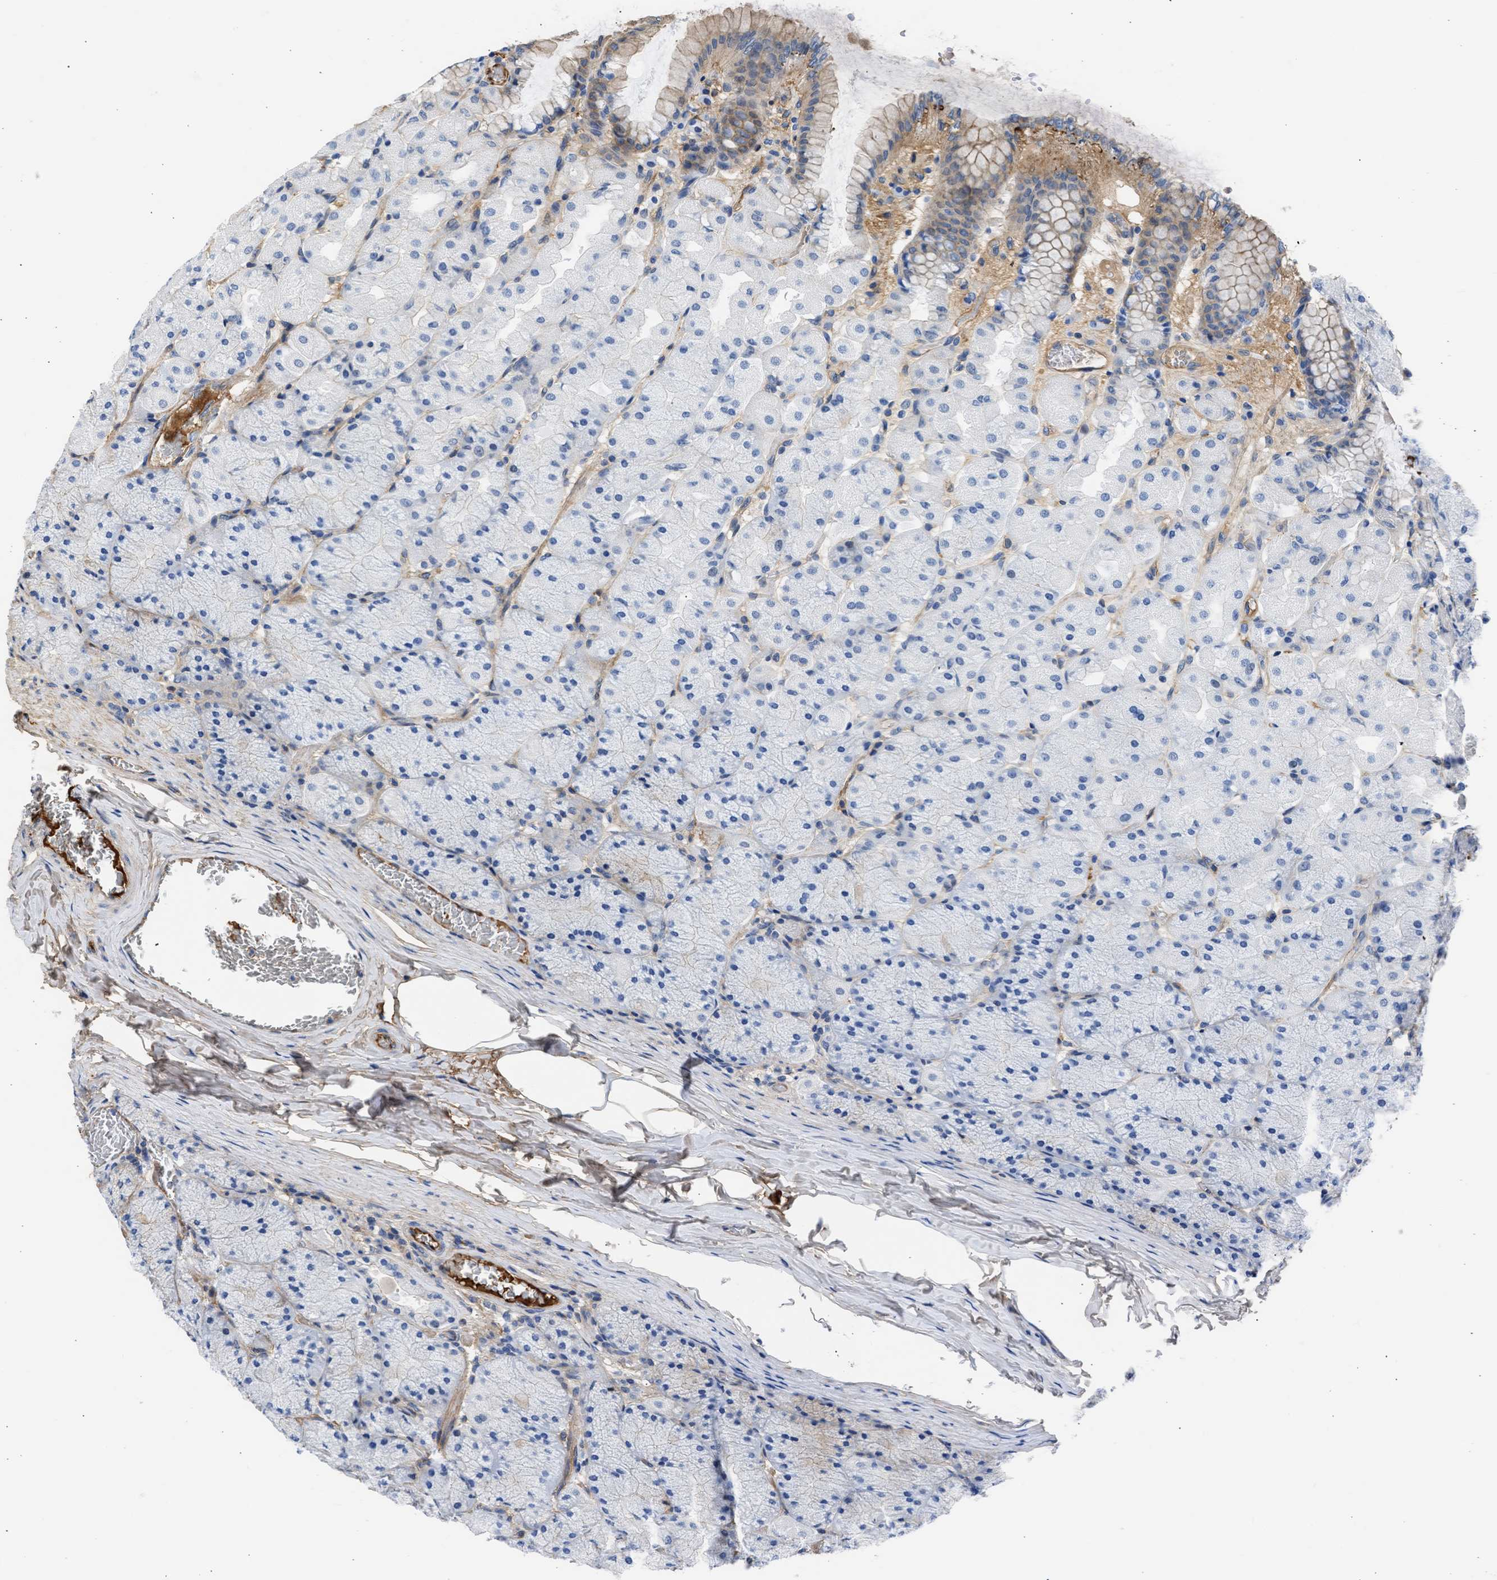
{"staining": {"intensity": "moderate", "quantity": "<25%", "location": "cytoplasmic/membranous"}, "tissue": "stomach", "cell_type": "Glandular cells", "image_type": "normal", "snomed": [{"axis": "morphology", "description": "Normal tissue, NOS"}, {"axis": "topography", "description": "Stomach, upper"}], "caption": "Immunohistochemistry (IHC) micrograph of normal human stomach stained for a protein (brown), which displays low levels of moderate cytoplasmic/membranous expression in about <25% of glandular cells.", "gene": "MAS1L", "patient": {"sex": "female", "age": 56}}